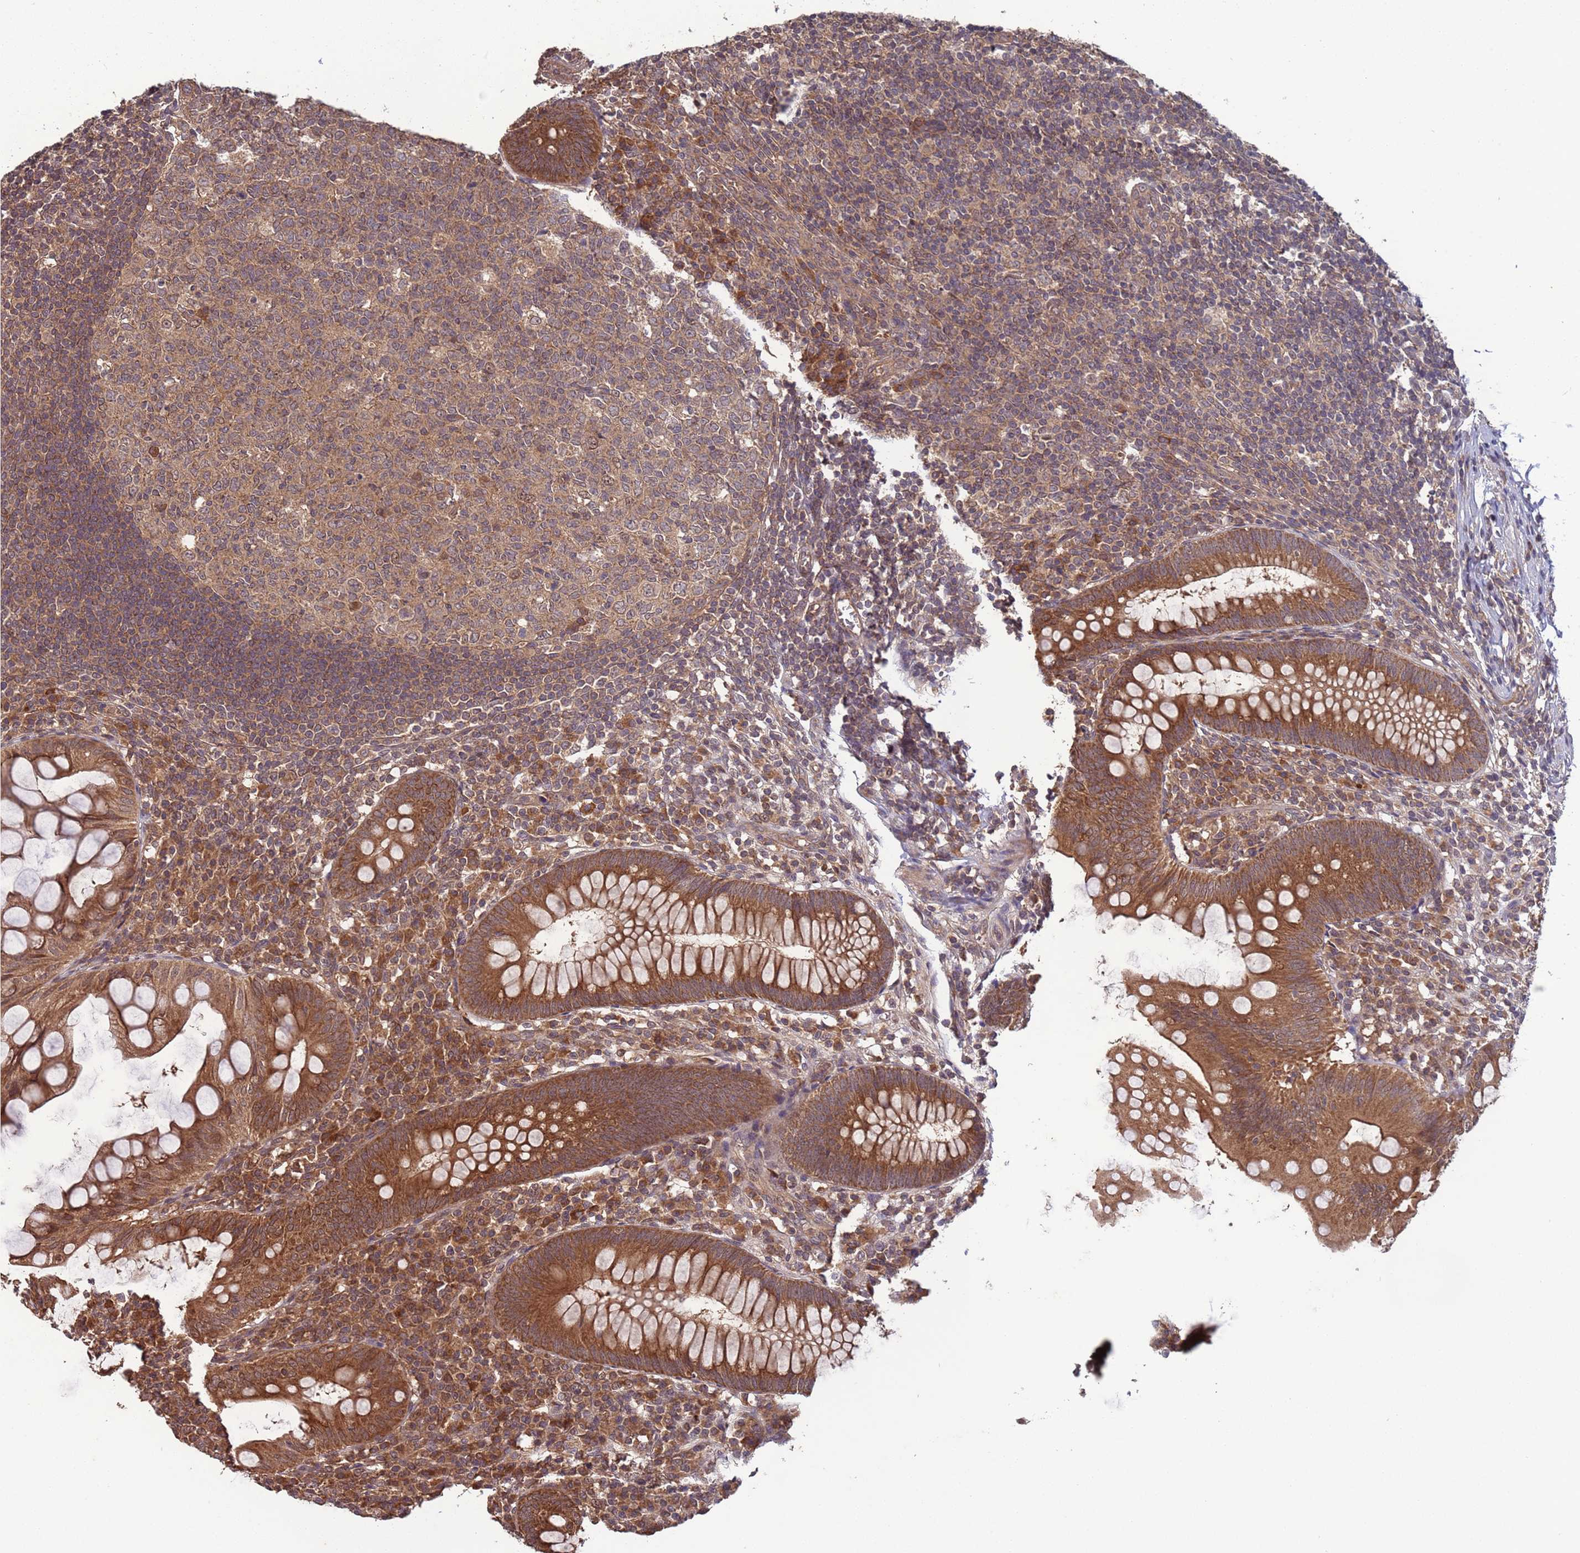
{"staining": {"intensity": "strong", "quantity": ">75%", "location": "cytoplasmic/membranous"}, "tissue": "appendix", "cell_type": "Glandular cells", "image_type": "normal", "snomed": [{"axis": "morphology", "description": "Normal tissue, NOS"}, {"axis": "topography", "description": "Appendix"}], "caption": "Immunohistochemistry (IHC) histopathology image of unremarkable appendix: human appendix stained using immunohistochemistry (IHC) exhibits high levels of strong protein expression localized specifically in the cytoplasmic/membranous of glandular cells, appearing as a cytoplasmic/membranous brown color.", "gene": "ERI1", "patient": {"sex": "male", "age": 56}}